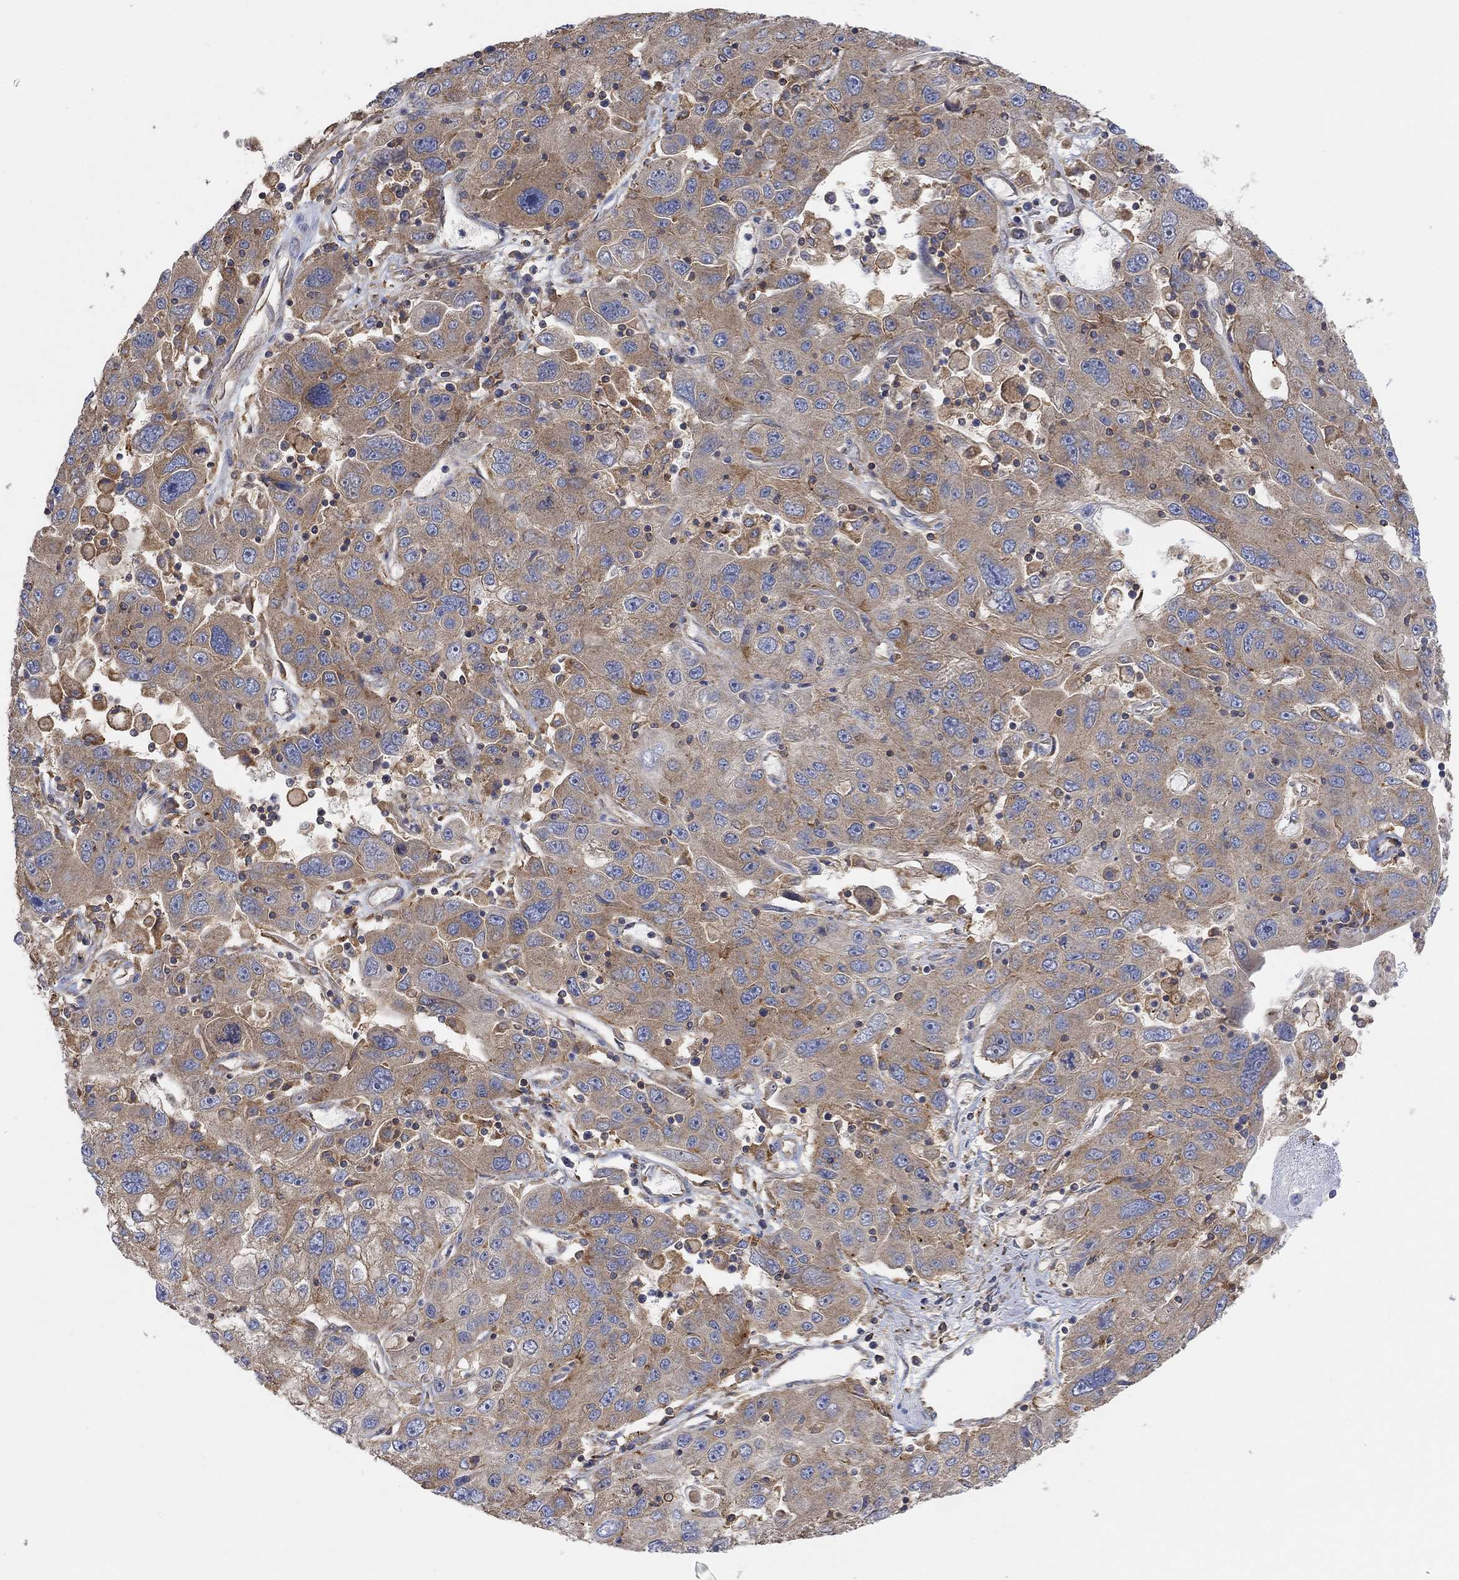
{"staining": {"intensity": "weak", "quantity": "25%-75%", "location": "cytoplasmic/membranous"}, "tissue": "stomach cancer", "cell_type": "Tumor cells", "image_type": "cancer", "snomed": [{"axis": "morphology", "description": "Adenocarcinoma, NOS"}, {"axis": "topography", "description": "Stomach"}], "caption": "The photomicrograph displays staining of adenocarcinoma (stomach), revealing weak cytoplasmic/membranous protein expression (brown color) within tumor cells.", "gene": "BLOC1S3", "patient": {"sex": "male", "age": 56}}